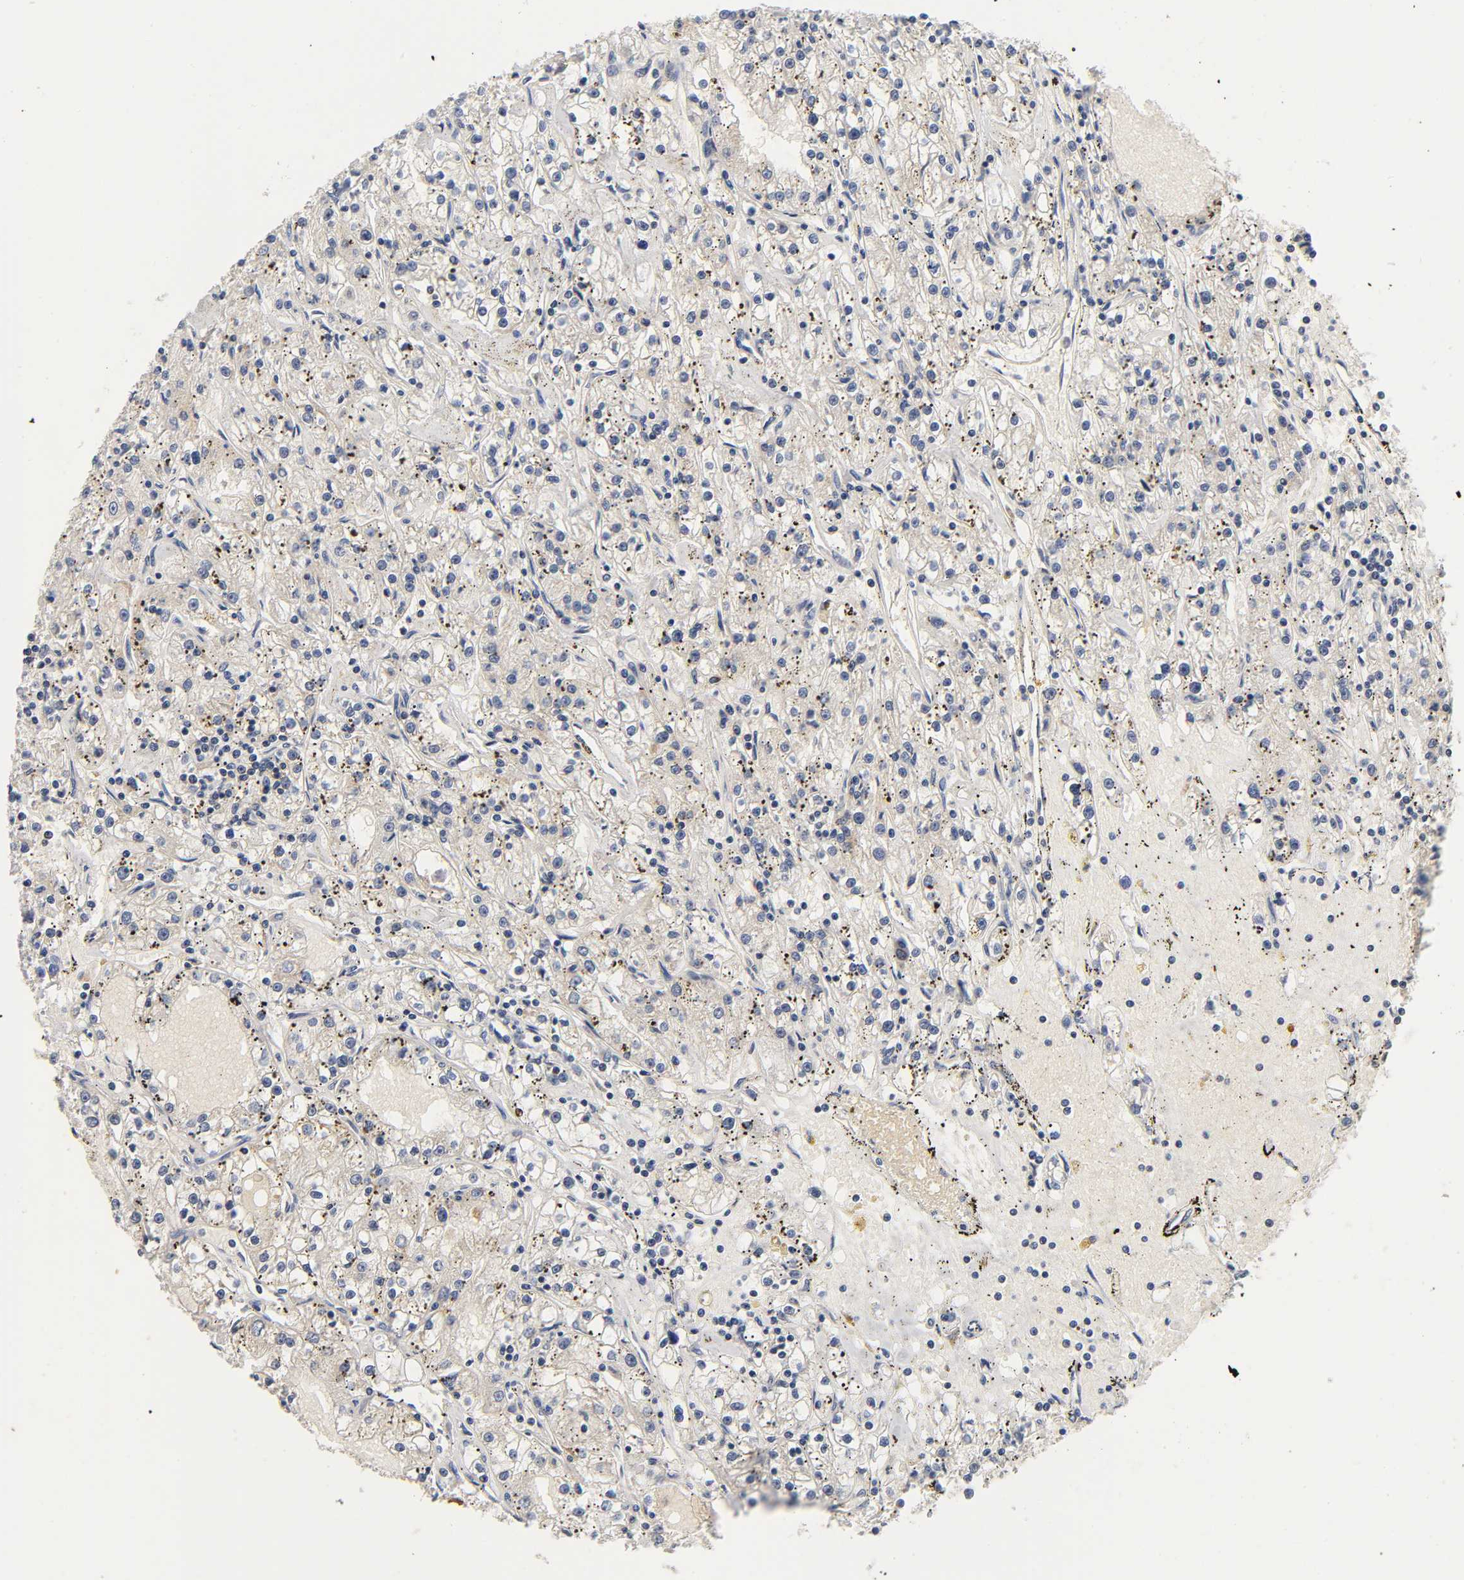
{"staining": {"intensity": "negative", "quantity": "none", "location": "none"}, "tissue": "renal cancer", "cell_type": "Tumor cells", "image_type": "cancer", "snomed": [{"axis": "morphology", "description": "Adenocarcinoma, NOS"}, {"axis": "topography", "description": "Kidney"}], "caption": "Immunohistochemical staining of human adenocarcinoma (renal) exhibits no significant positivity in tumor cells.", "gene": "NRP1", "patient": {"sex": "male", "age": 56}}